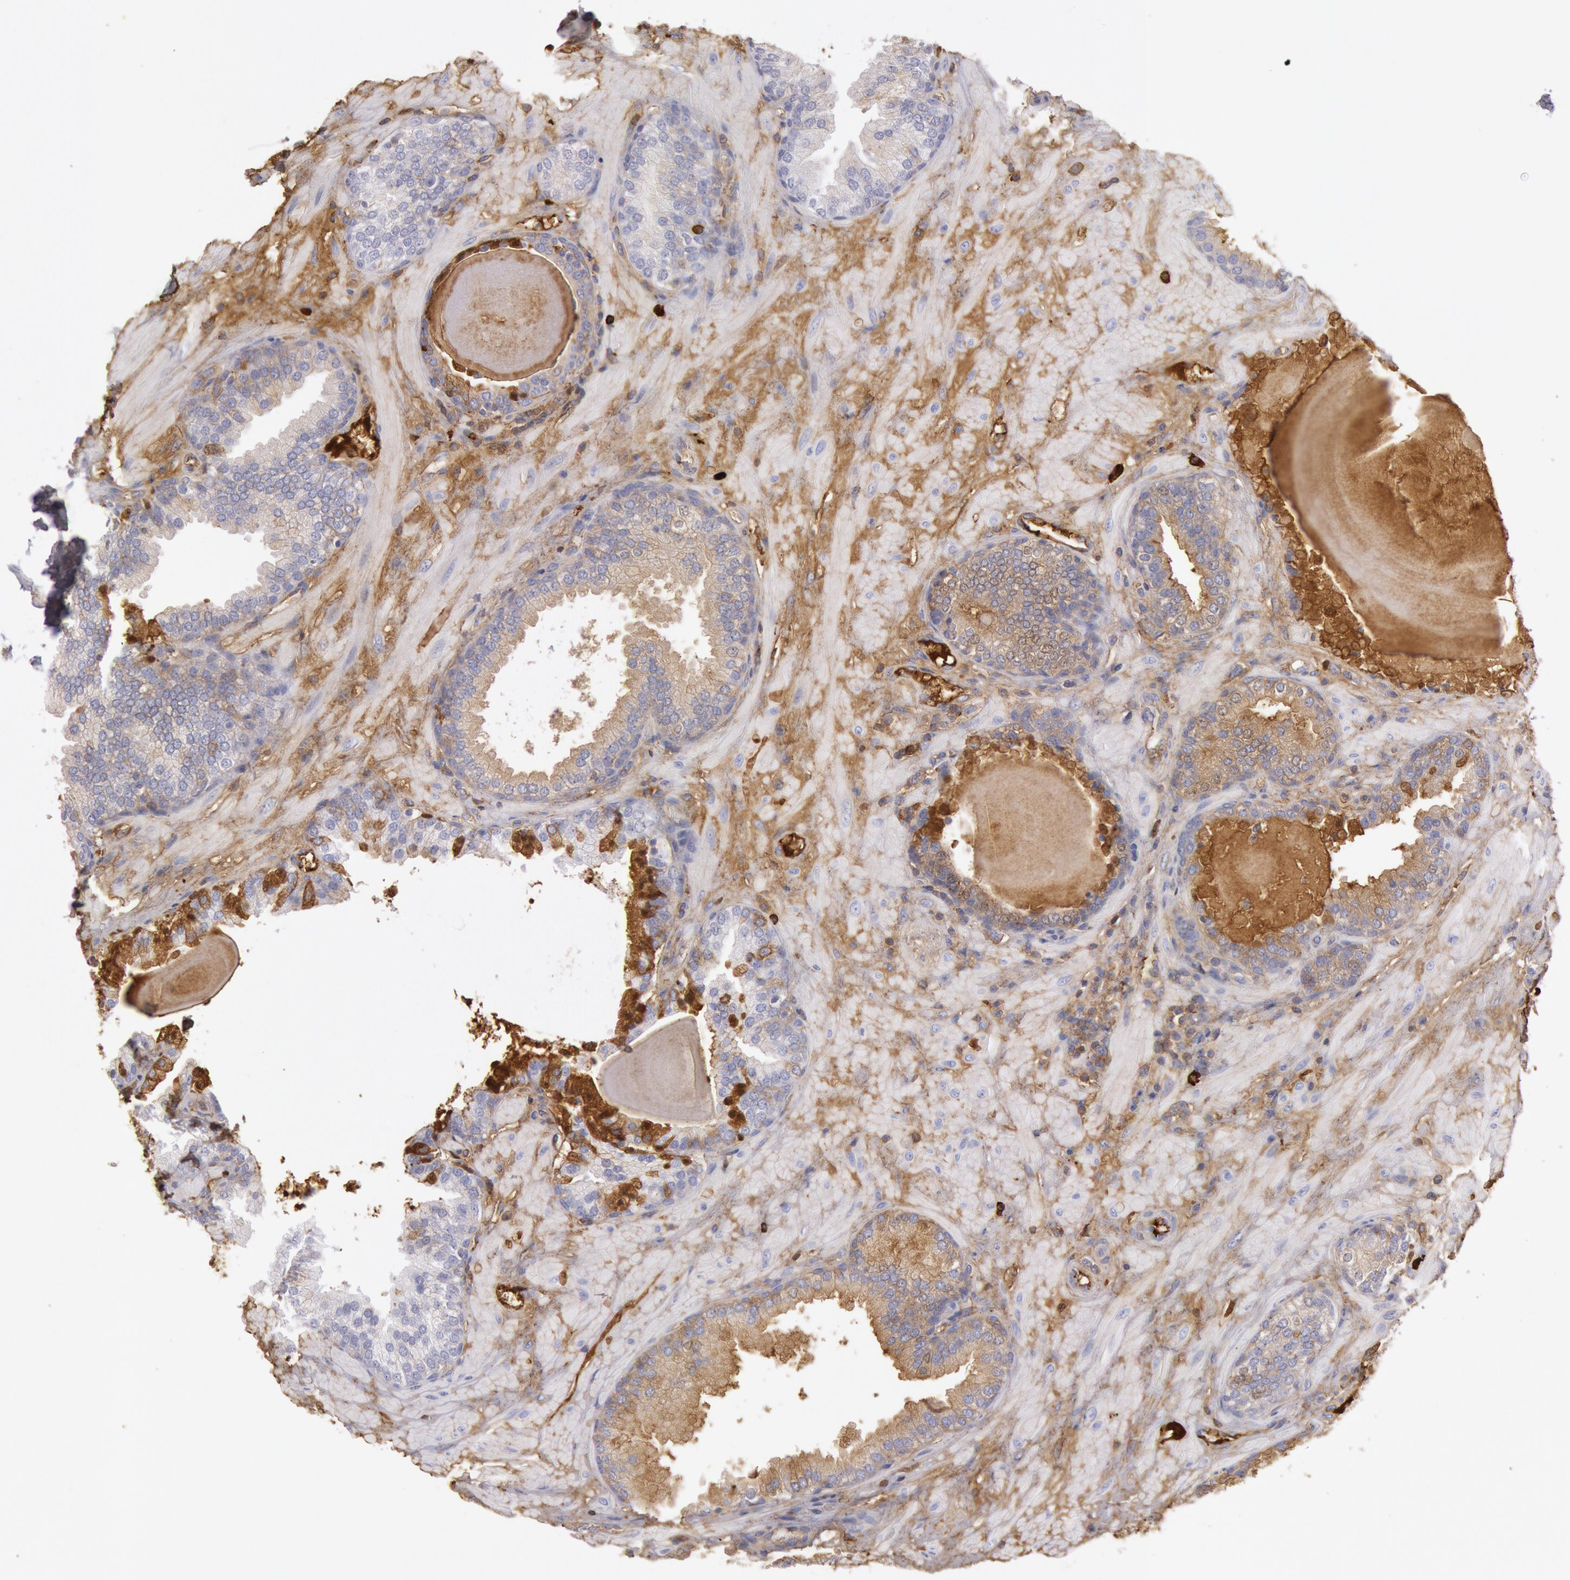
{"staining": {"intensity": "moderate", "quantity": "25%-75%", "location": "cytoplasmic/membranous"}, "tissue": "prostate", "cell_type": "Glandular cells", "image_type": "normal", "snomed": [{"axis": "morphology", "description": "Normal tissue, NOS"}, {"axis": "topography", "description": "Prostate"}], "caption": "Immunohistochemistry (IHC) image of unremarkable prostate: human prostate stained using immunohistochemistry displays medium levels of moderate protein expression localized specifically in the cytoplasmic/membranous of glandular cells, appearing as a cytoplasmic/membranous brown color.", "gene": "IGHA1", "patient": {"sex": "male", "age": 51}}